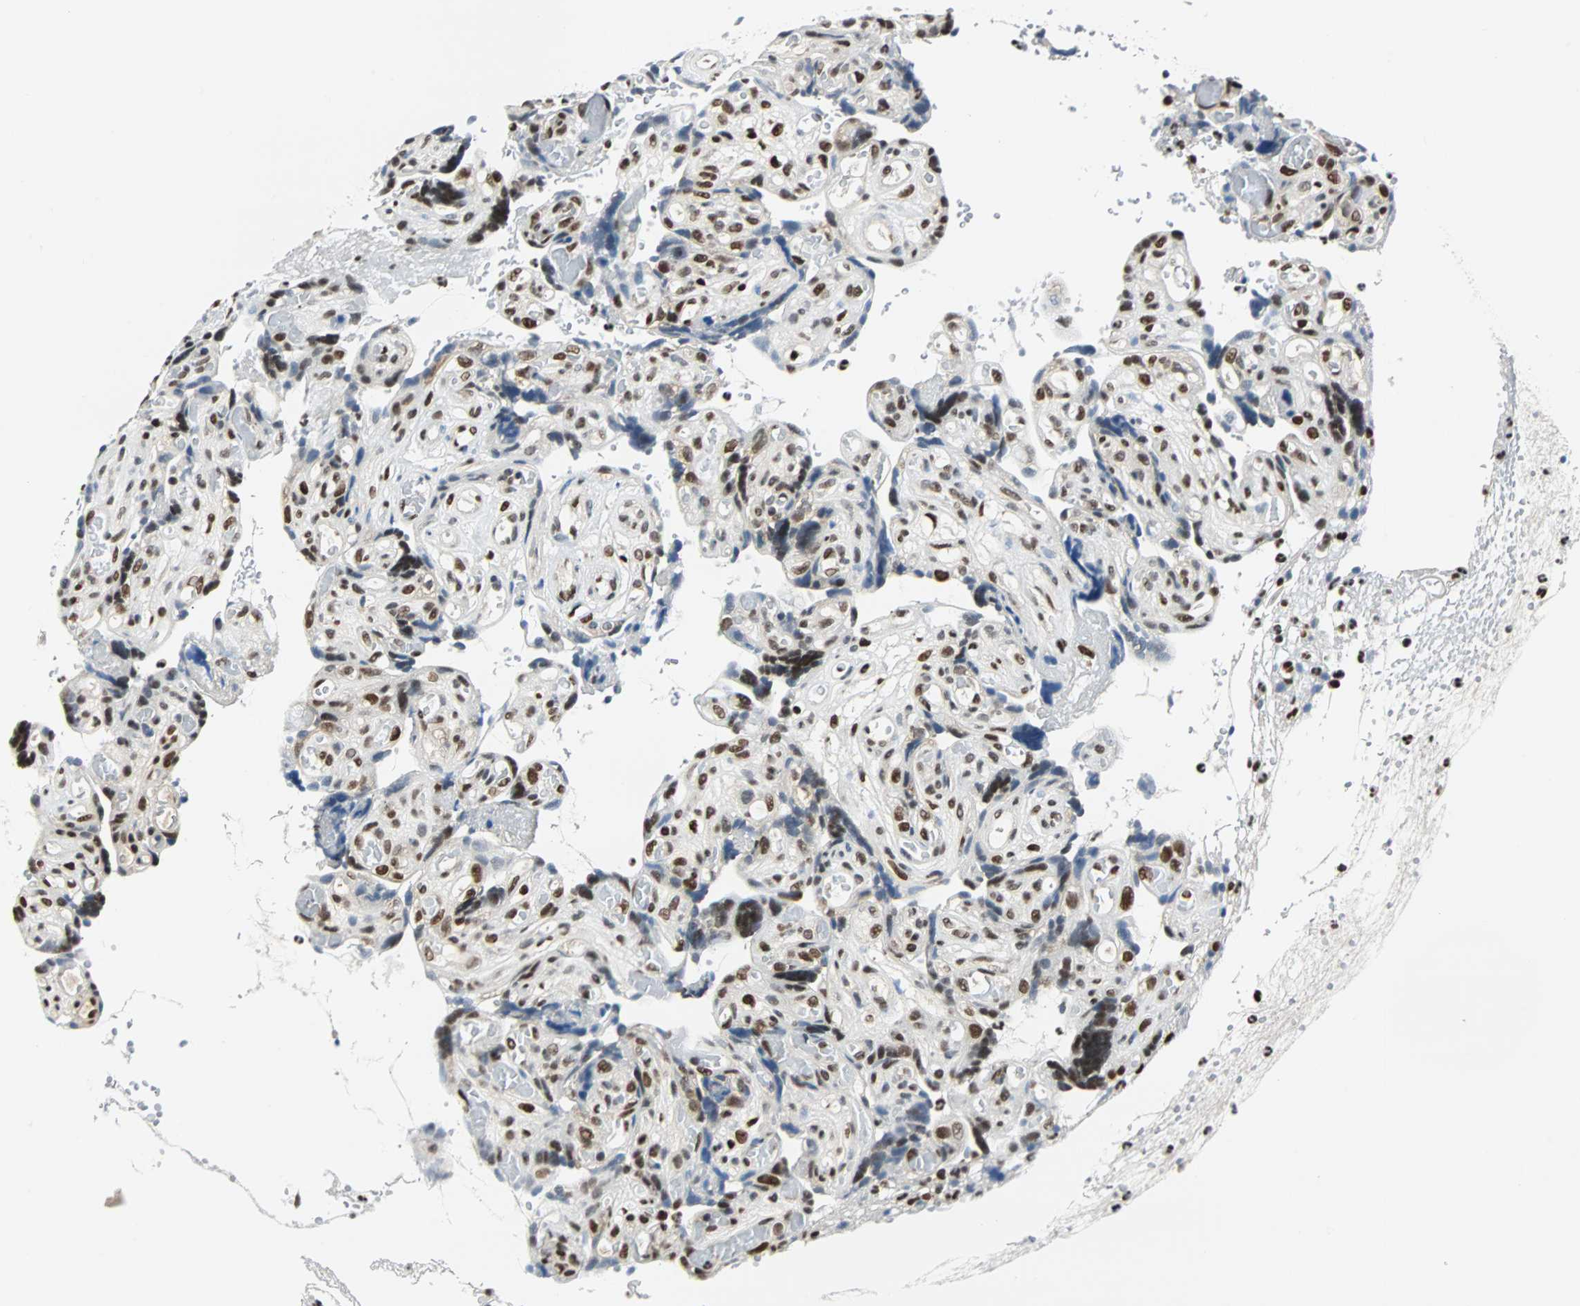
{"staining": {"intensity": "strong", "quantity": ">75%", "location": "nuclear"}, "tissue": "placenta", "cell_type": "Decidual cells", "image_type": "normal", "snomed": [{"axis": "morphology", "description": "Normal tissue, NOS"}, {"axis": "topography", "description": "Placenta"}], "caption": "Decidual cells reveal high levels of strong nuclear positivity in about >75% of cells in normal human placenta. The protein of interest is stained brown, and the nuclei are stained in blue (DAB (3,3'-diaminobenzidine) IHC with brightfield microscopy, high magnification).", "gene": "XRCC4", "patient": {"sex": "female", "age": 30}}